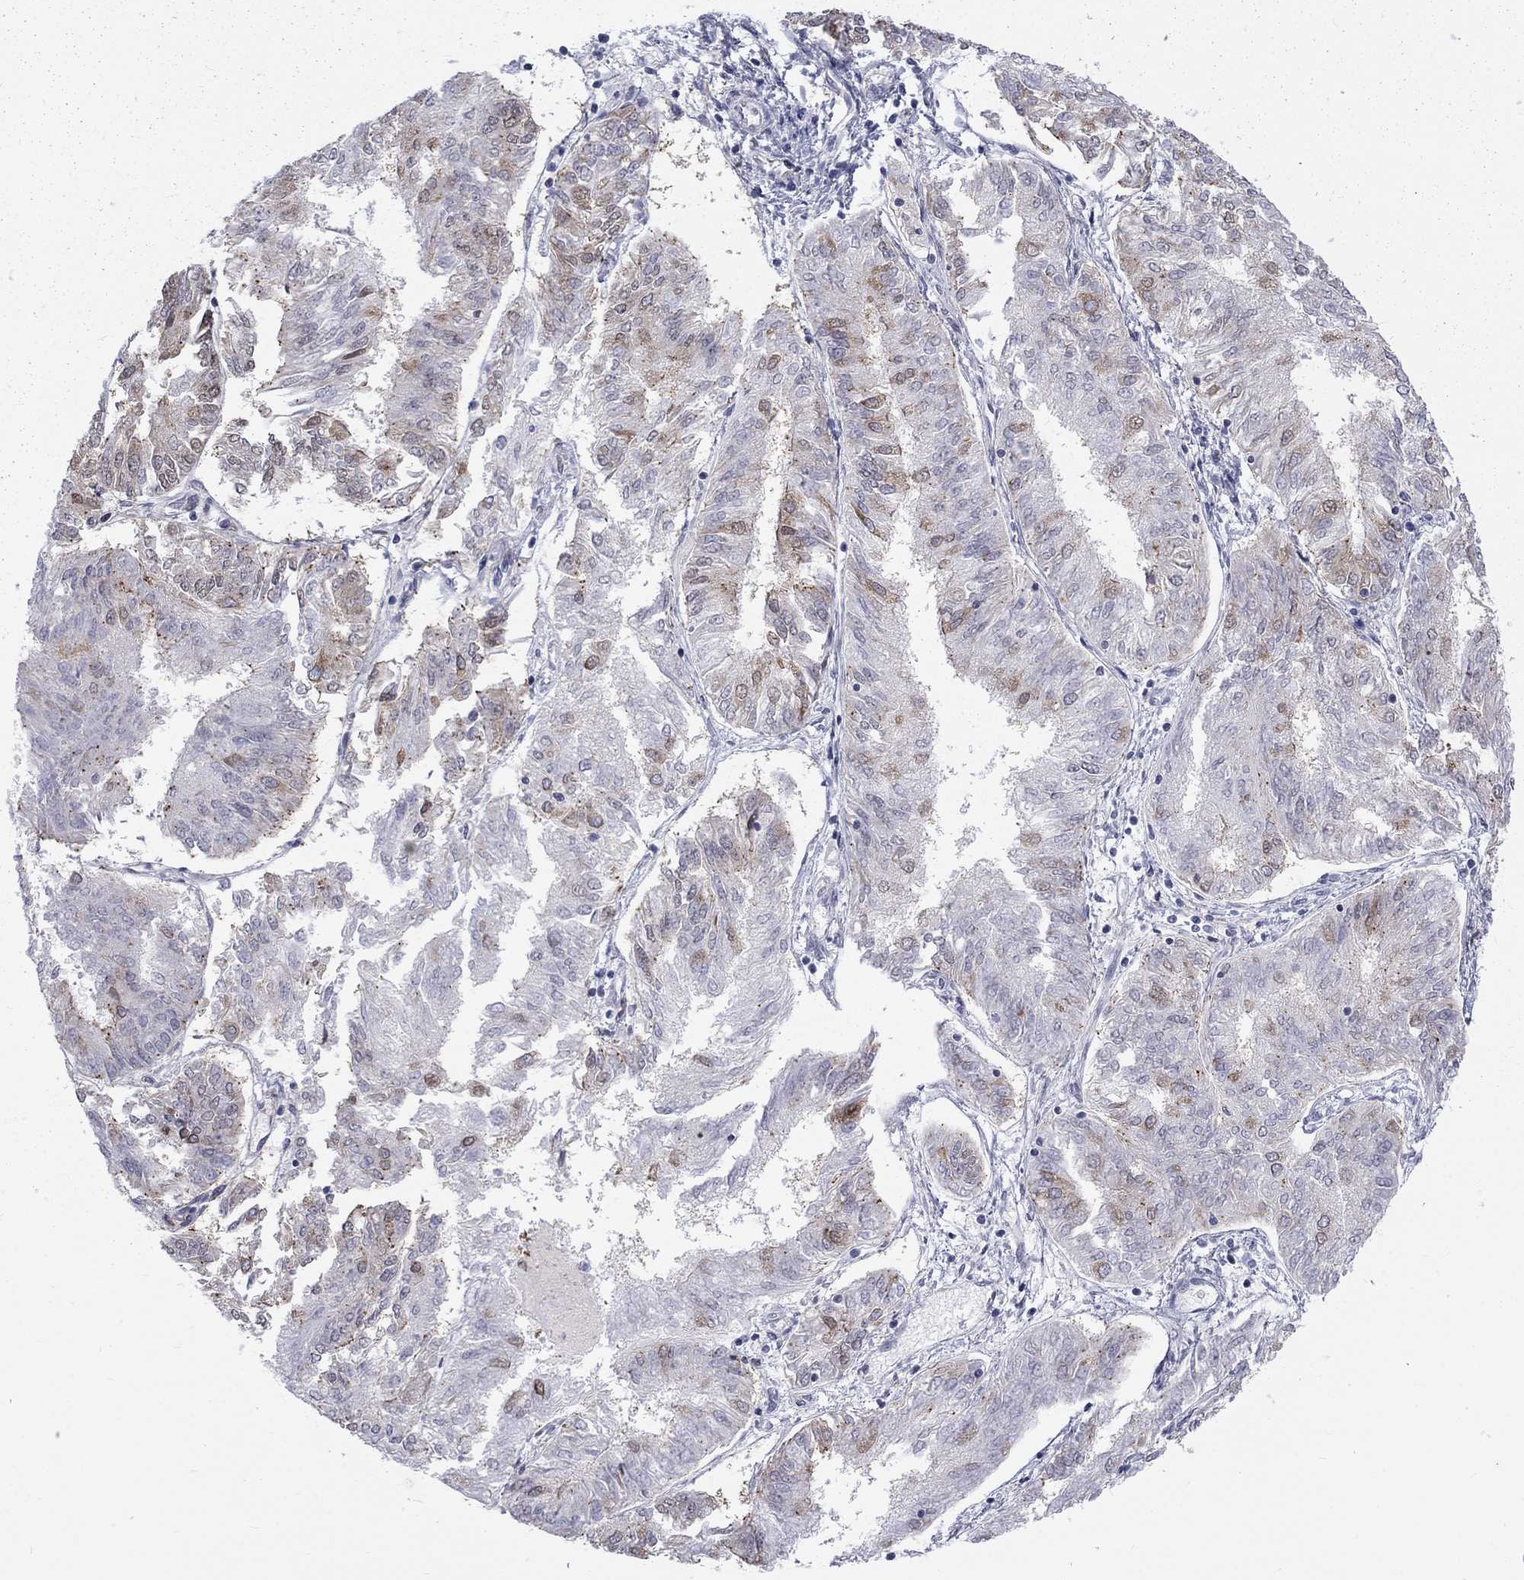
{"staining": {"intensity": "moderate", "quantity": "<25%", "location": "cytoplasmic/membranous"}, "tissue": "endometrial cancer", "cell_type": "Tumor cells", "image_type": "cancer", "snomed": [{"axis": "morphology", "description": "Adenocarcinoma, NOS"}, {"axis": "topography", "description": "Endometrium"}], "caption": "Protein staining of adenocarcinoma (endometrial) tissue demonstrates moderate cytoplasmic/membranous staining in approximately <25% of tumor cells.", "gene": "PABPC4", "patient": {"sex": "female", "age": 58}}